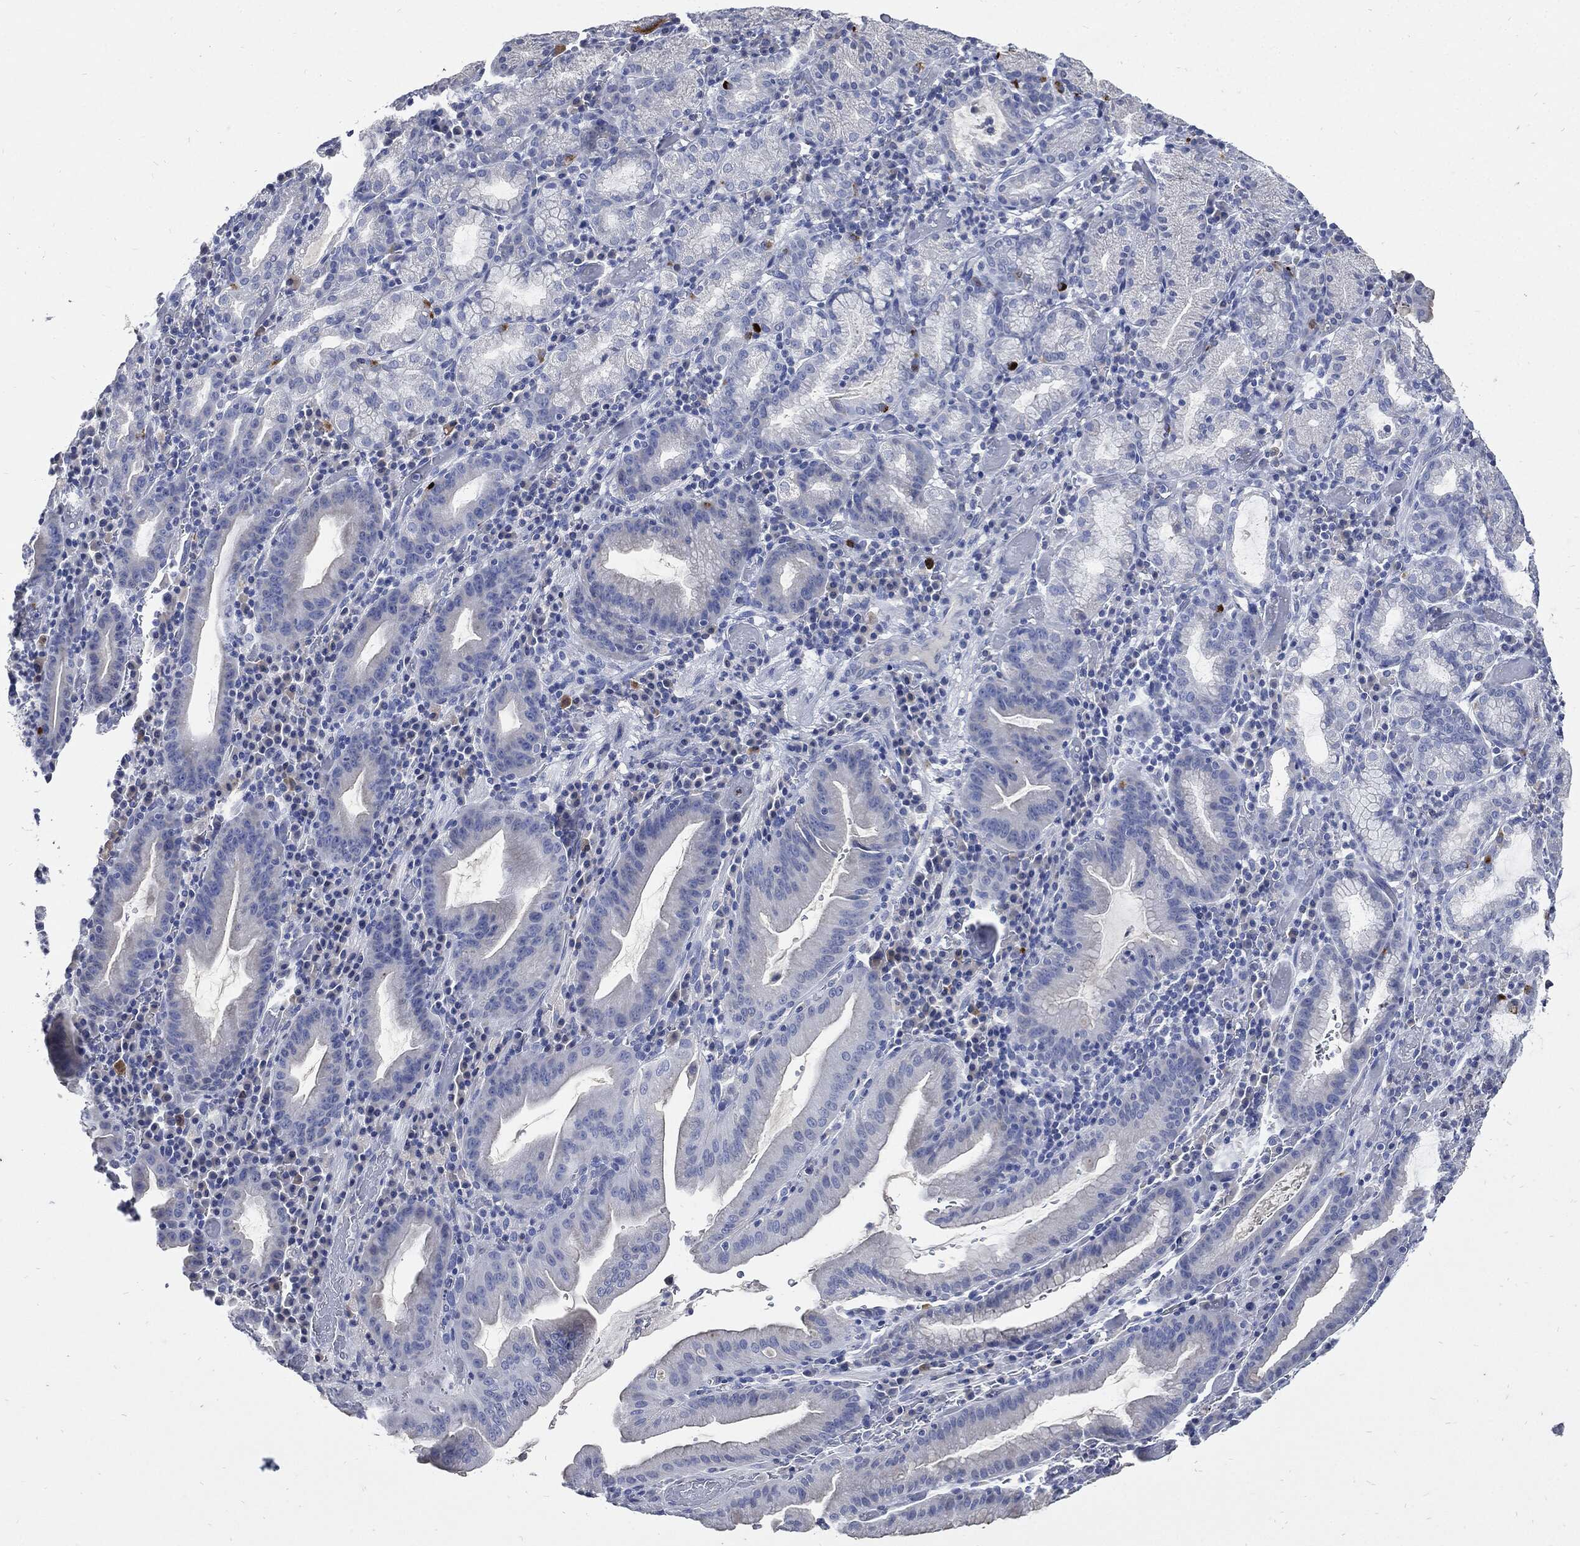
{"staining": {"intensity": "negative", "quantity": "none", "location": "none"}, "tissue": "stomach cancer", "cell_type": "Tumor cells", "image_type": "cancer", "snomed": [{"axis": "morphology", "description": "Adenocarcinoma, NOS"}, {"axis": "topography", "description": "Stomach"}], "caption": "Immunohistochemical staining of stomach cancer (adenocarcinoma) exhibits no significant expression in tumor cells.", "gene": "CPE", "patient": {"sex": "male", "age": 79}}